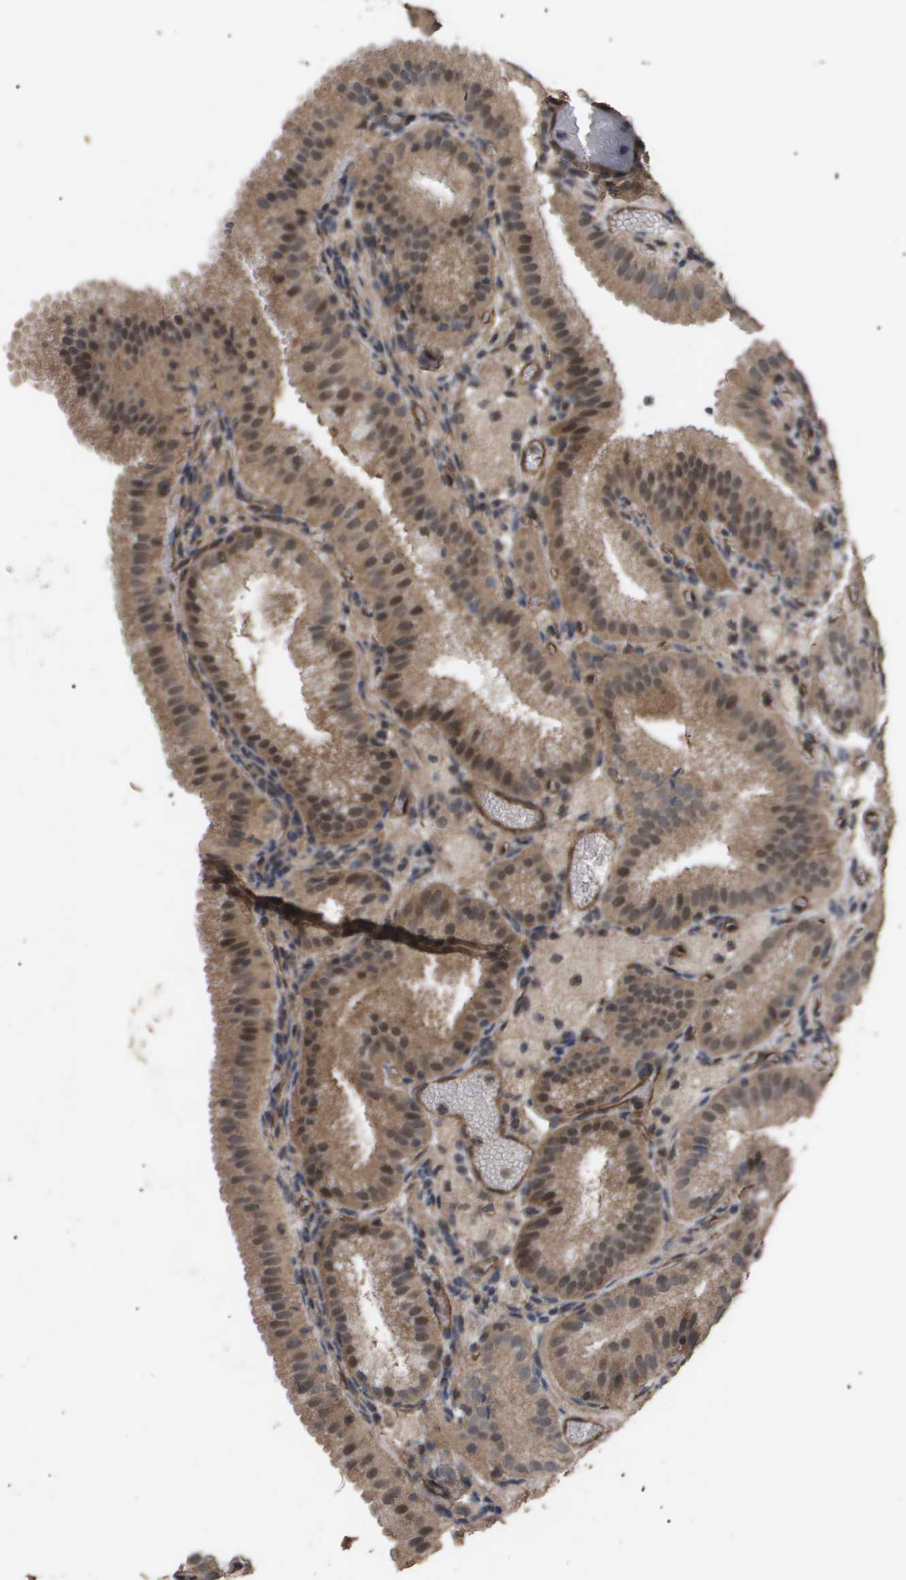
{"staining": {"intensity": "moderate", "quantity": ">75%", "location": "cytoplasmic/membranous,nuclear"}, "tissue": "gallbladder", "cell_type": "Glandular cells", "image_type": "normal", "snomed": [{"axis": "morphology", "description": "Normal tissue, NOS"}, {"axis": "topography", "description": "Gallbladder"}], "caption": "About >75% of glandular cells in benign human gallbladder show moderate cytoplasmic/membranous,nuclear protein staining as visualized by brown immunohistochemical staining.", "gene": "CUL5", "patient": {"sex": "male", "age": 54}}